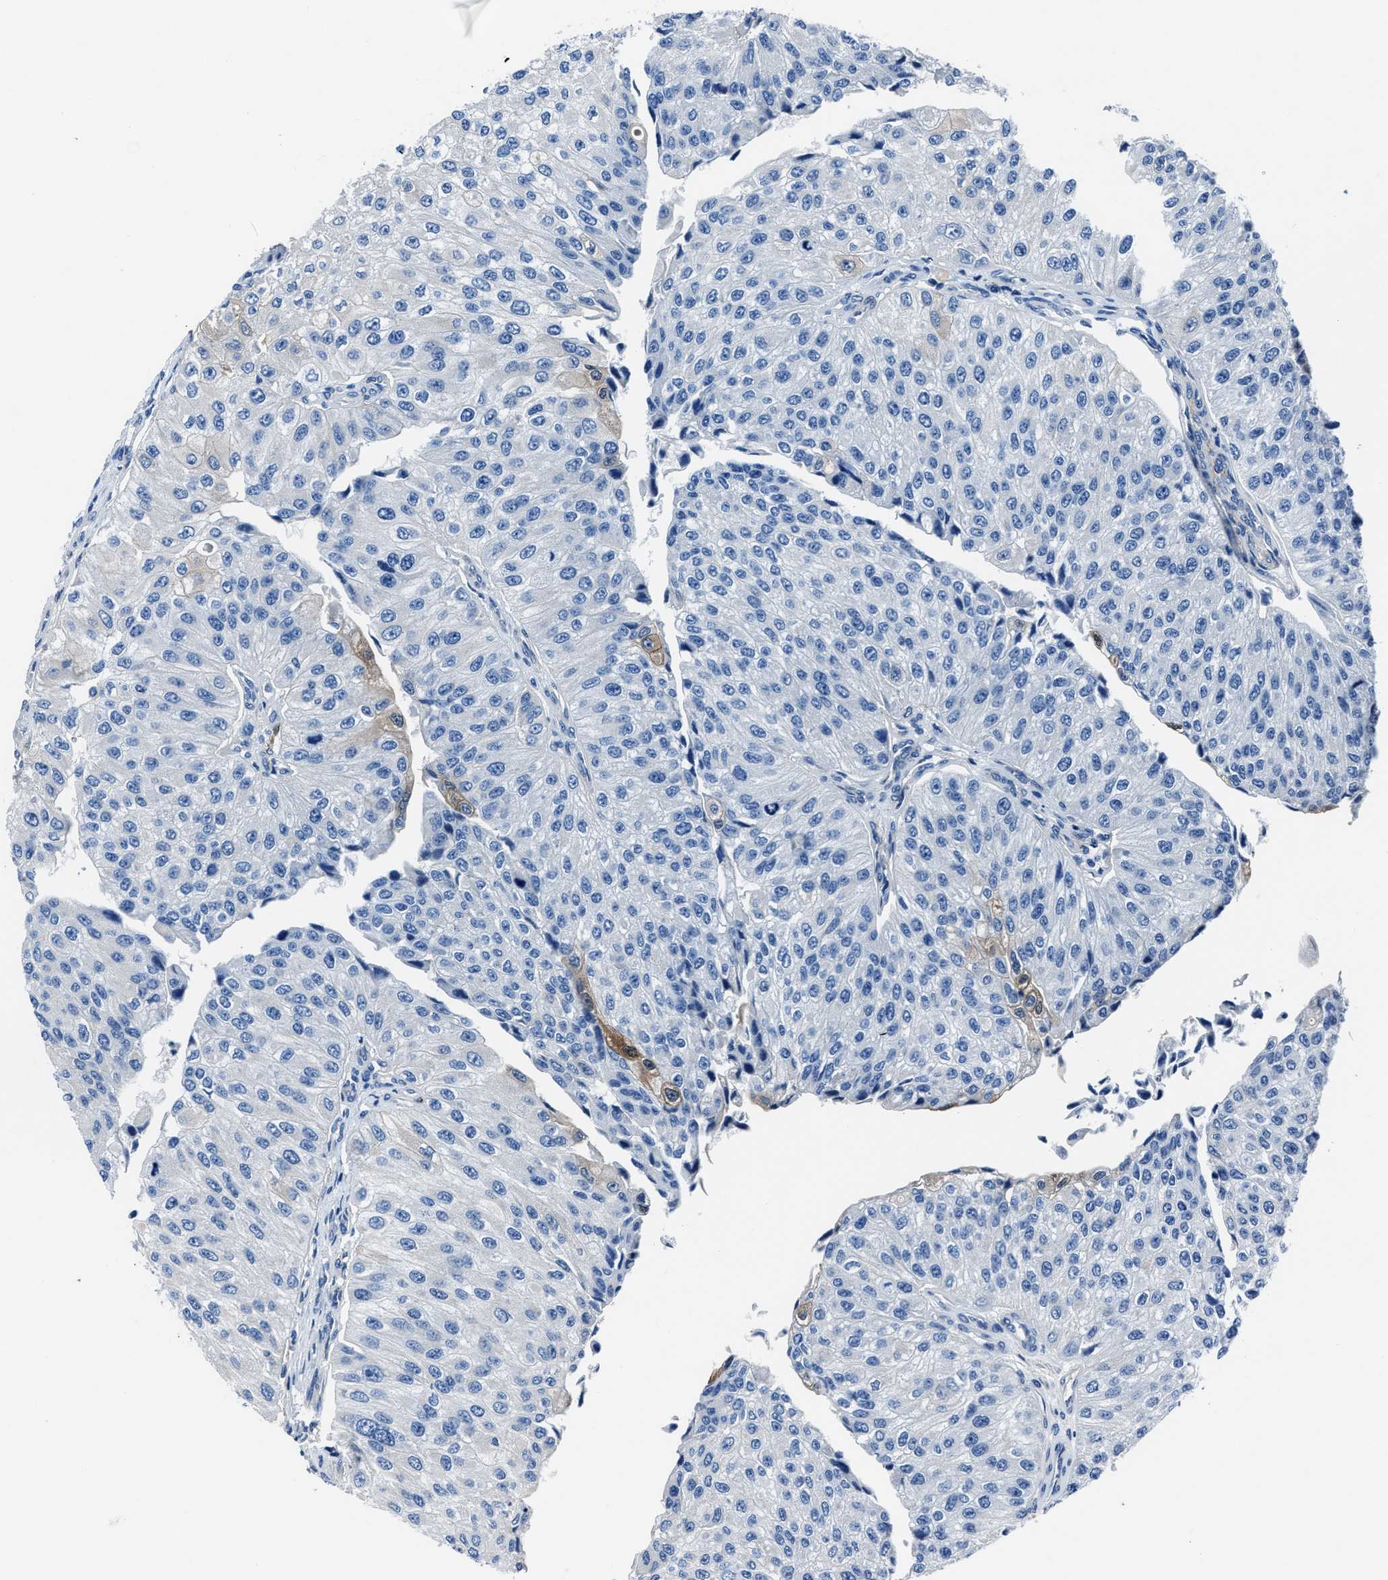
{"staining": {"intensity": "weak", "quantity": "<25%", "location": "cytoplasmic/membranous"}, "tissue": "urothelial cancer", "cell_type": "Tumor cells", "image_type": "cancer", "snomed": [{"axis": "morphology", "description": "Urothelial carcinoma, High grade"}, {"axis": "topography", "description": "Kidney"}, {"axis": "topography", "description": "Urinary bladder"}], "caption": "The IHC histopathology image has no significant expression in tumor cells of urothelial cancer tissue. (Brightfield microscopy of DAB immunohistochemistry (IHC) at high magnification).", "gene": "LMO7", "patient": {"sex": "male", "age": 77}}